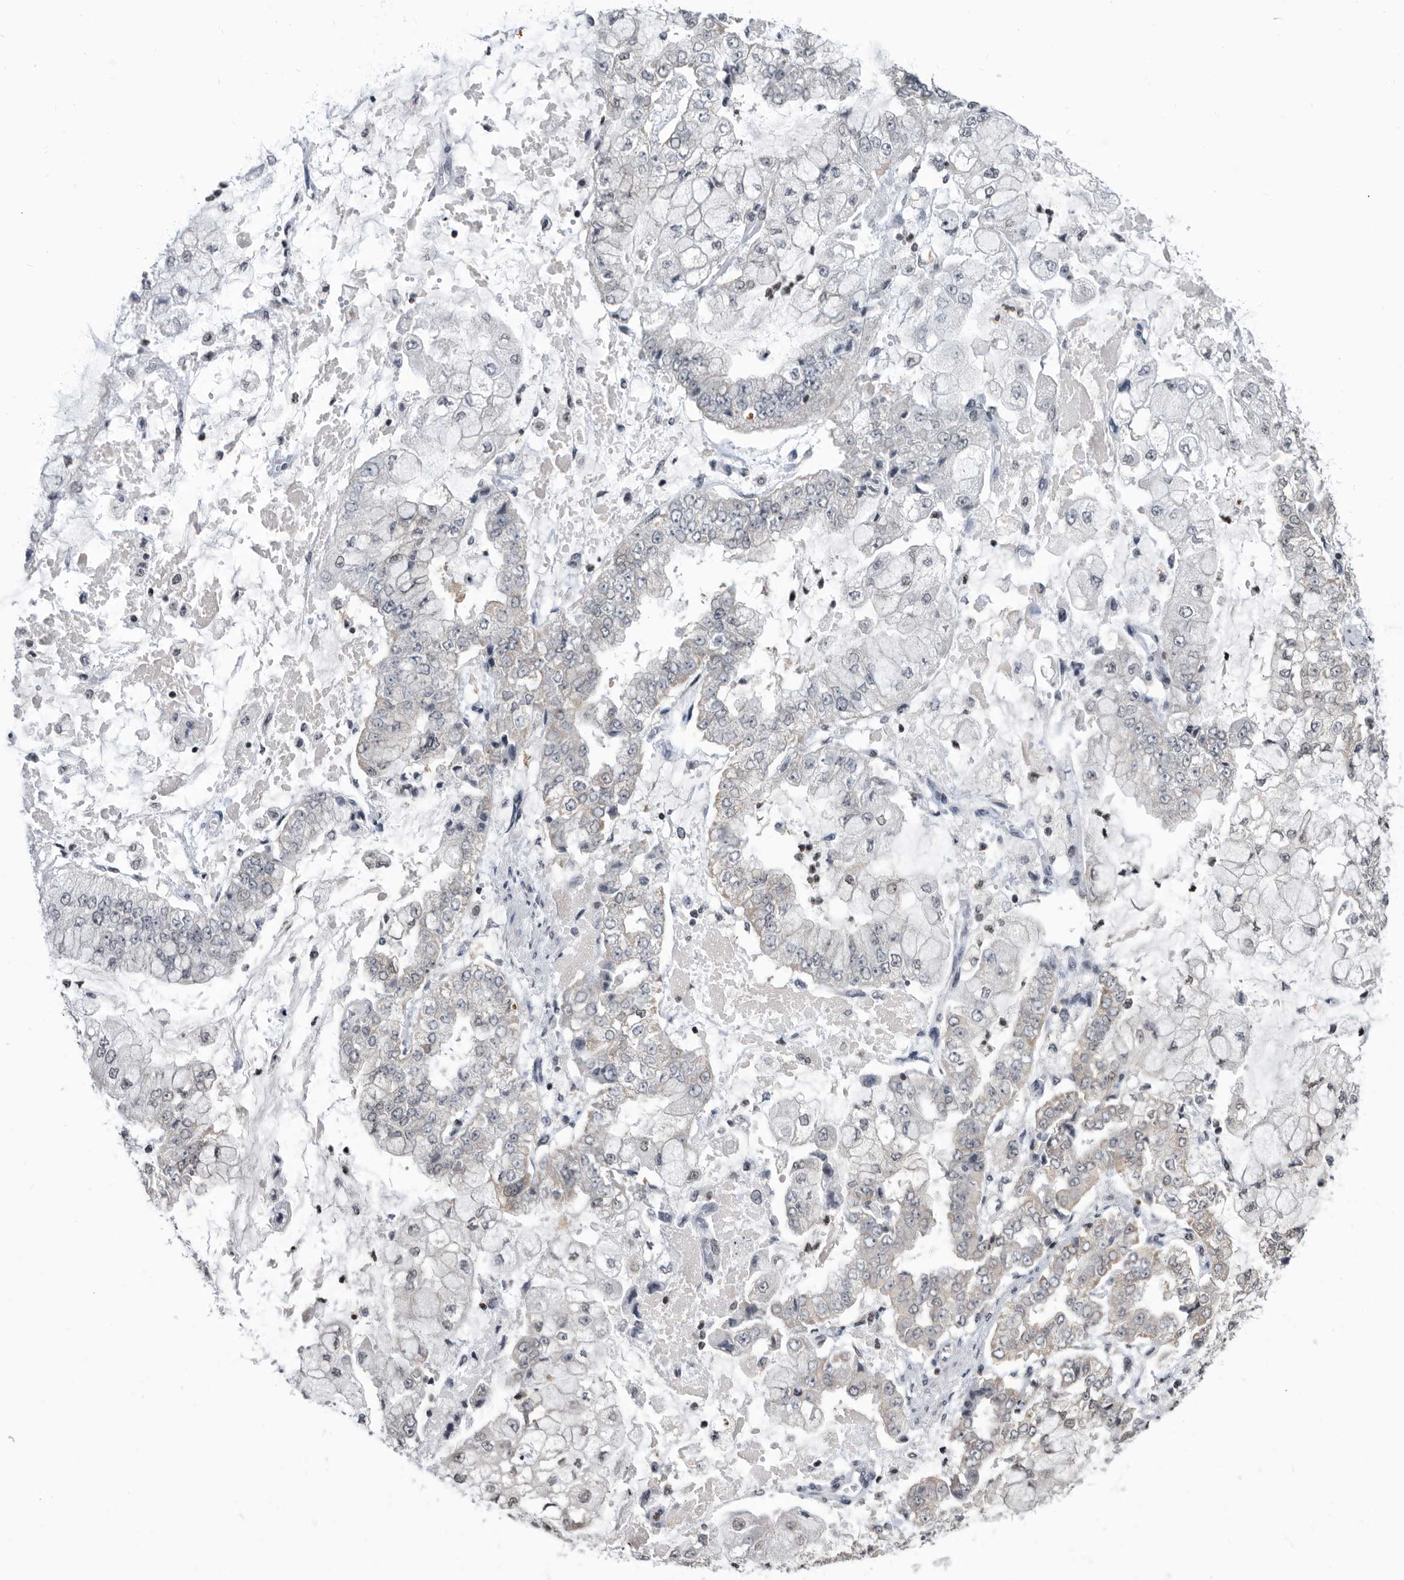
{"staining": {"intensity": "weak", "quantity": "<25%", "location": "cytoplasmic/membranous"}, "tissue": "stomach cancer", "cell_type": "Tumor cells", "image_type": "cancer", "snomed": [{"axis": "morphology", "description": "Adenocarcinoma, NOS"}, {"axis": "topography", "description": "Stomach"}], "caption": "This is an immunohistochemistry (IHC) image of stomach adenocarcinoma. There is no staining in tumor cells.", "gene": "TSTD1", "patient": {"sex": "male", "age": 76}}